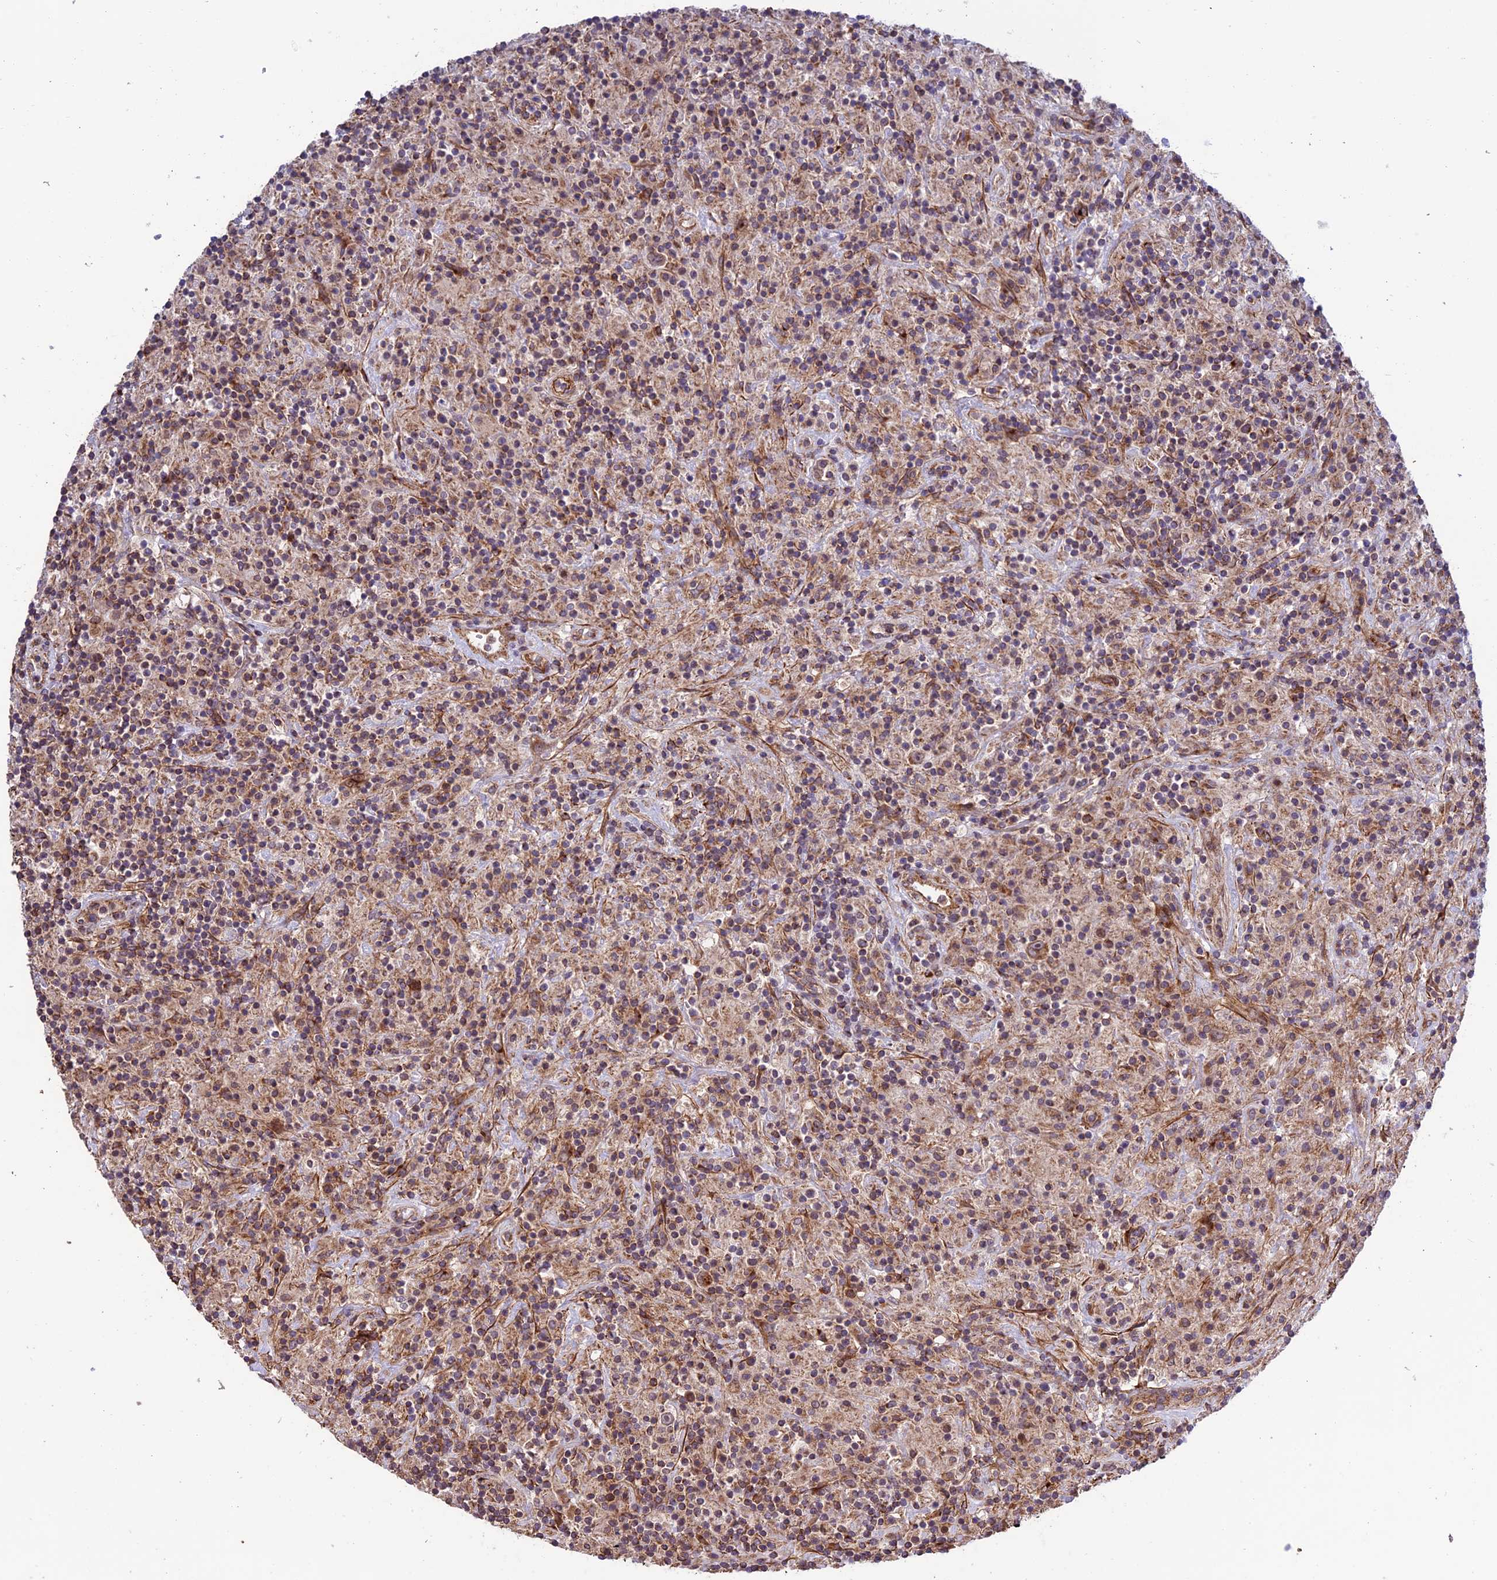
{"staining": {"intensity": "moderate", "quantity": "<25%", "location": "cytoplasmic/membranous"}, "tissue": "lymphoma", "cell_type": "Tumor cells", "image_type": "cancer", "snomed": [{"axis": "morphology", "description": "Hodgkin's disease, NOS"}, {"axis": "topography", "description": "Lymph node"}], "caption": "Immunohistochemical staining of lymphoma displays low levels of moderate cytoplasmic/membranous protein positivity in about <25% of tumor cells.", "gene": "TNIP3", "patient": {"sex": "male", "age": 70}}